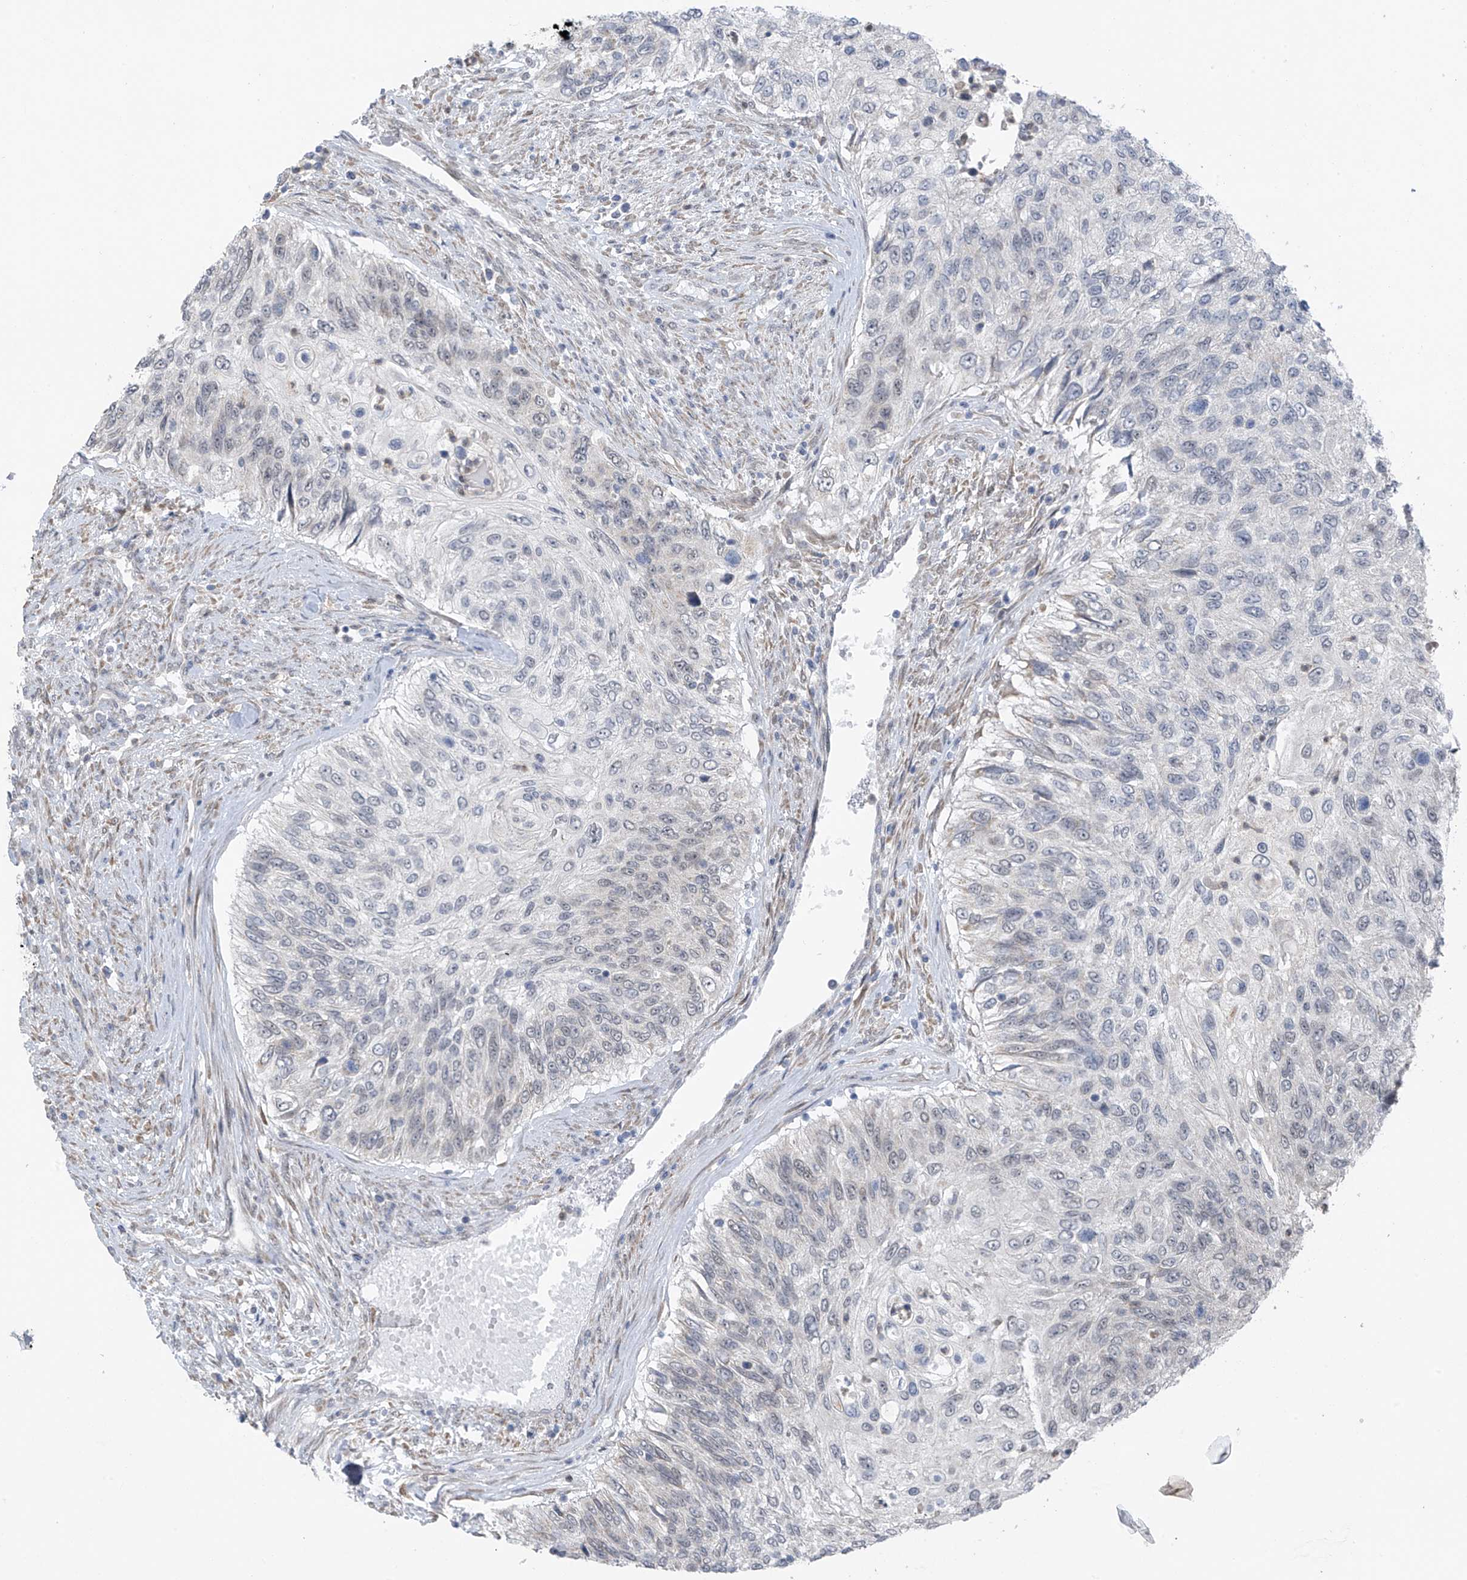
{"staining": {"intensity": "negative", "quantity": "none", "location": "none"}, "tissue": "urothelial cancer", "cell_type": "Tumor cells", "image_type": "cancer", "snomed": [{"axis": "morphology", "description": "Urothelial carcinoma, High grade"}, {"axis": "topography", "description": "Urinary bladder"}], "caption": "The histopathology image demonstrates no significant staining in tumor cells of high-grade urothelial carcinoma.", "gene": "CYP4V2", "patient": {"sex": "female", "age": 60}}